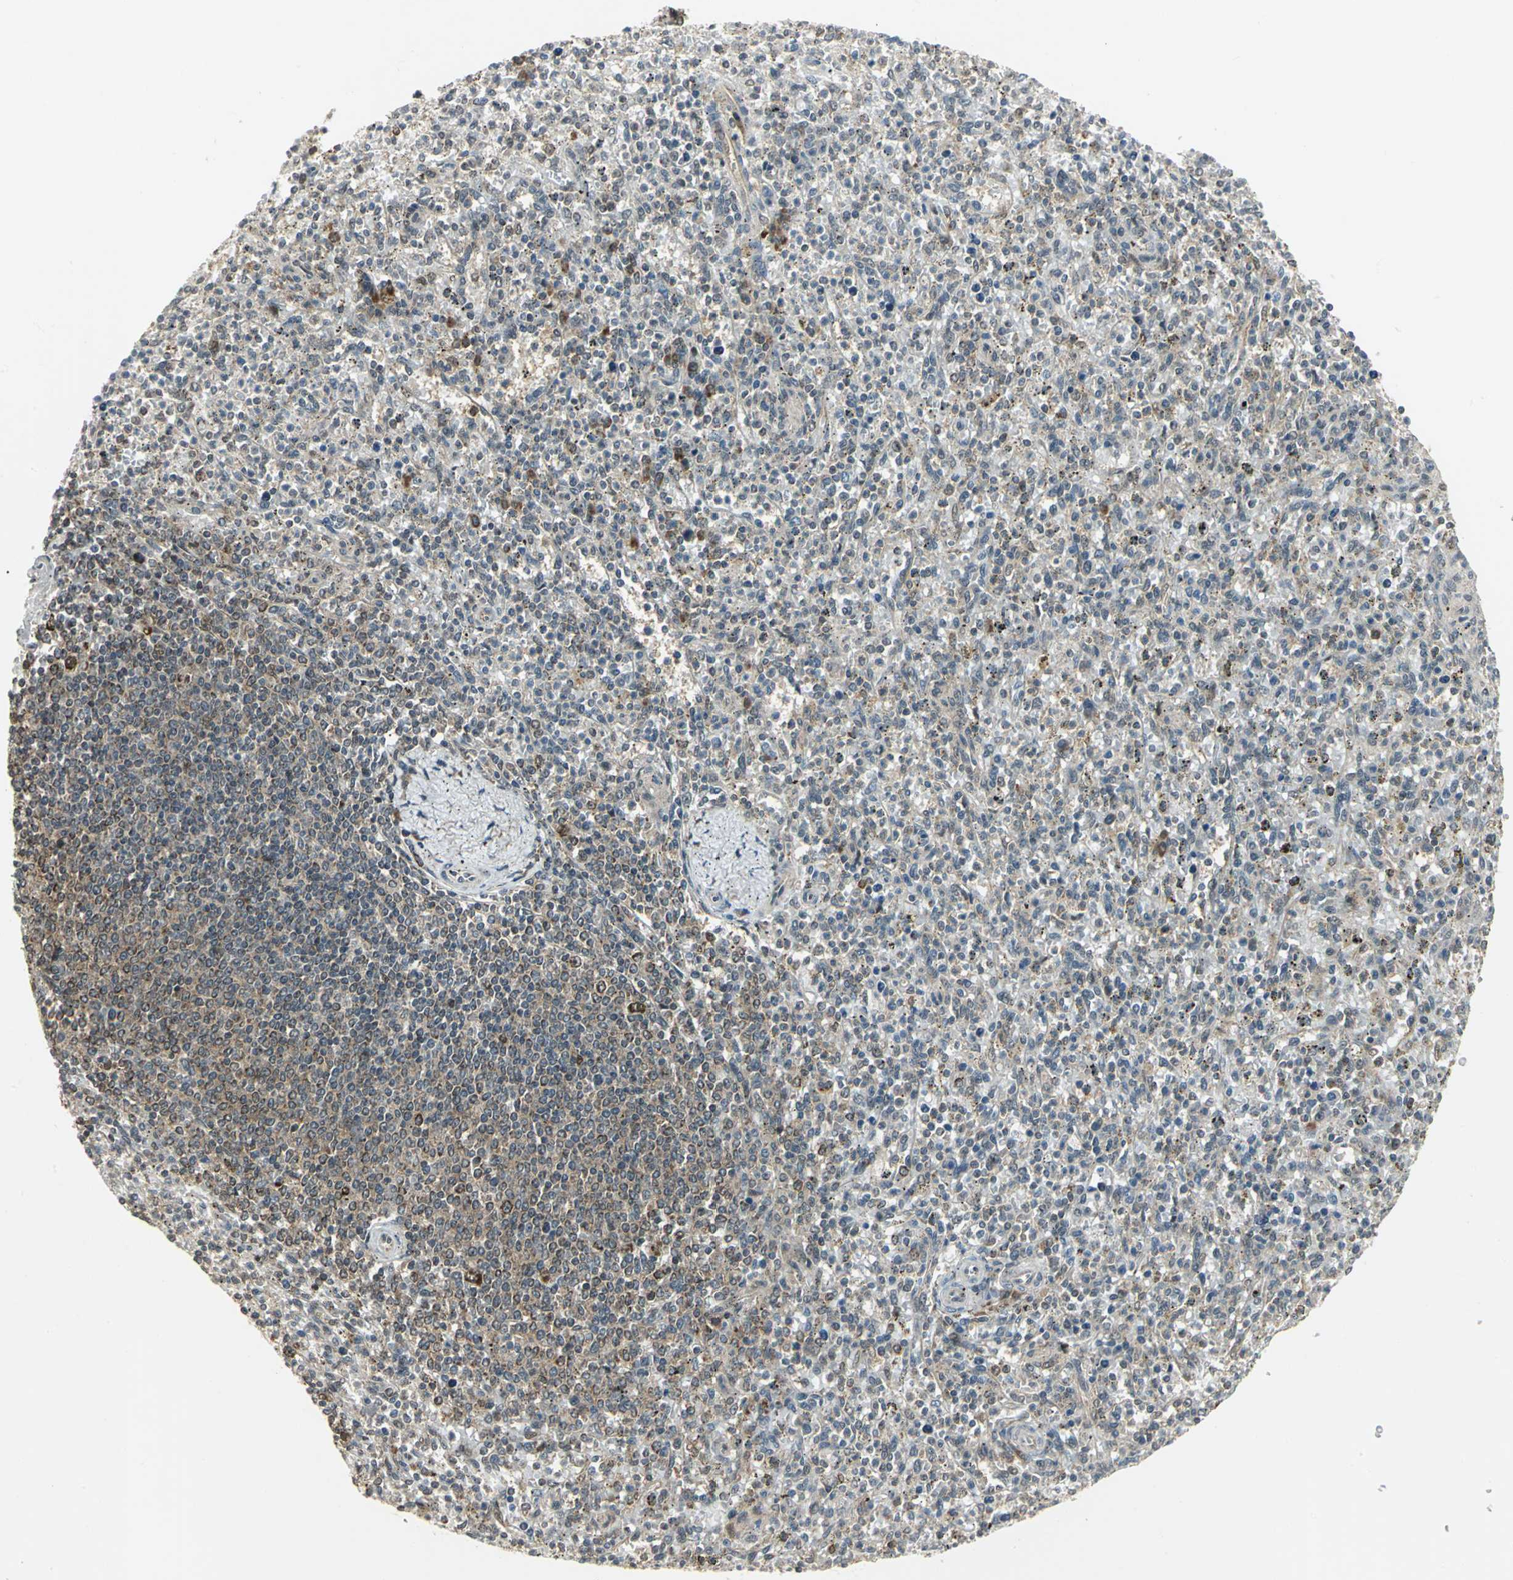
{"staining": {"intensity": "weak", "quantity": "25%-75%", "location": "cytoplasmic/membranous"}, "tissue": "spleen", "cell_type": "Cells in red pulp", "image_type": "normal", "snomed": [{"axis": "morphology", "description": "Normal tissue, NOS"}, {"axis": "topography", "description": "Spleen"}], "caption": "Approximately 25%-75% of cells in red pulp in normal spleen display weak cytoplasmic/membranous protein positivity as visualized by brown immunohistochemical staining.", "gene": "PSMC4", "patient": {"sex": "male", "age": 72}}